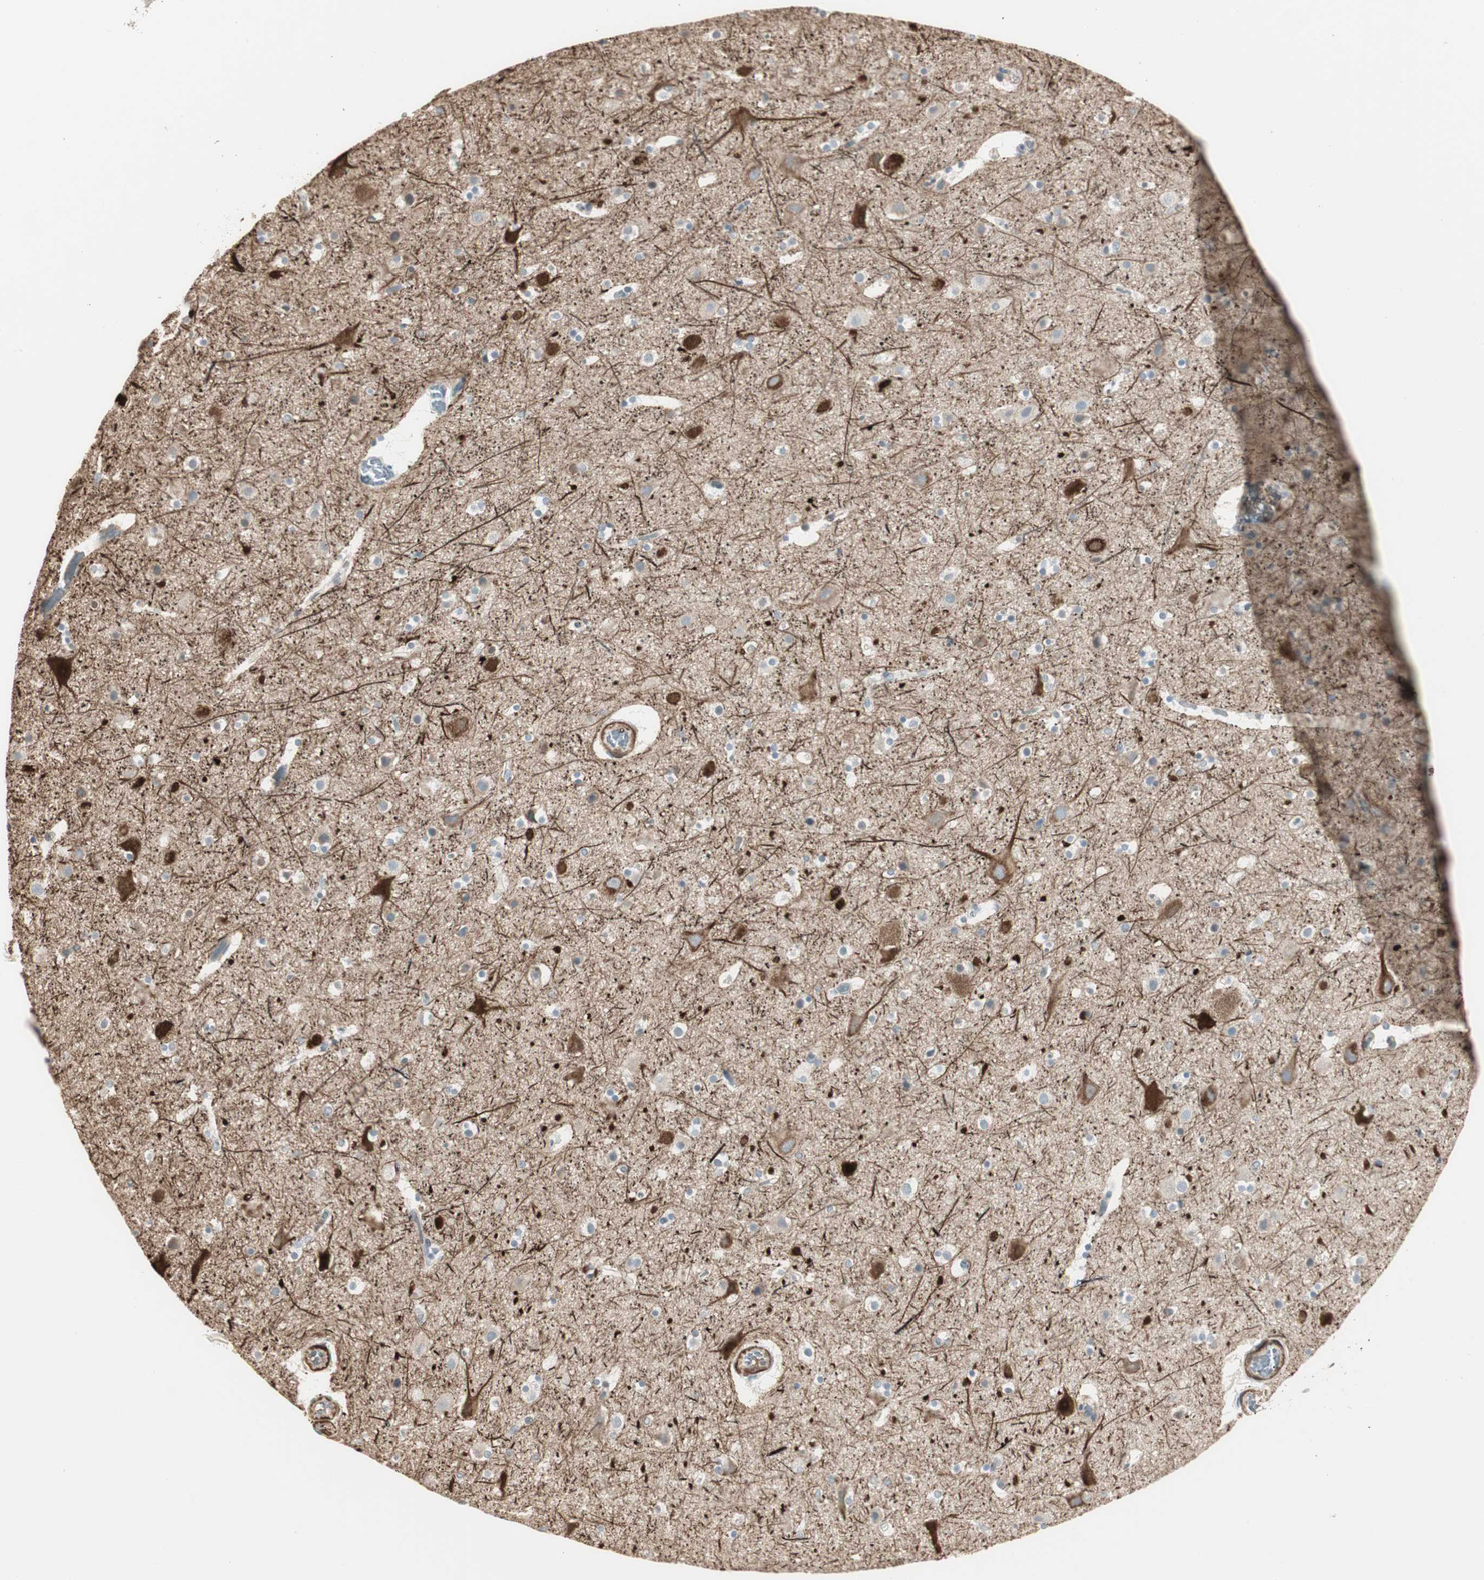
{"staining": {"intensity": "negative", "quantity": "none", "location": "none"}, "tissue": "cerebral cortex", "cell_type": "Endothelial cells", "image_type": "normal", "snomed": [{"axis": "morphology", "description": "Normal tissue, NOS"}, {"axis": "topography", "description": "Cerebral cortex"}], "caption": "An immunohistochemistry image of unremarkable cerebral cortex is shown. There is no staining in endothelial cells of cerebral cortex. The staining is performed using DAB brown chromogen with nuclei counter-stained in using hematoxylin.", "gene": "DMPK", "patient": {"sex": "male", "age": 45}}